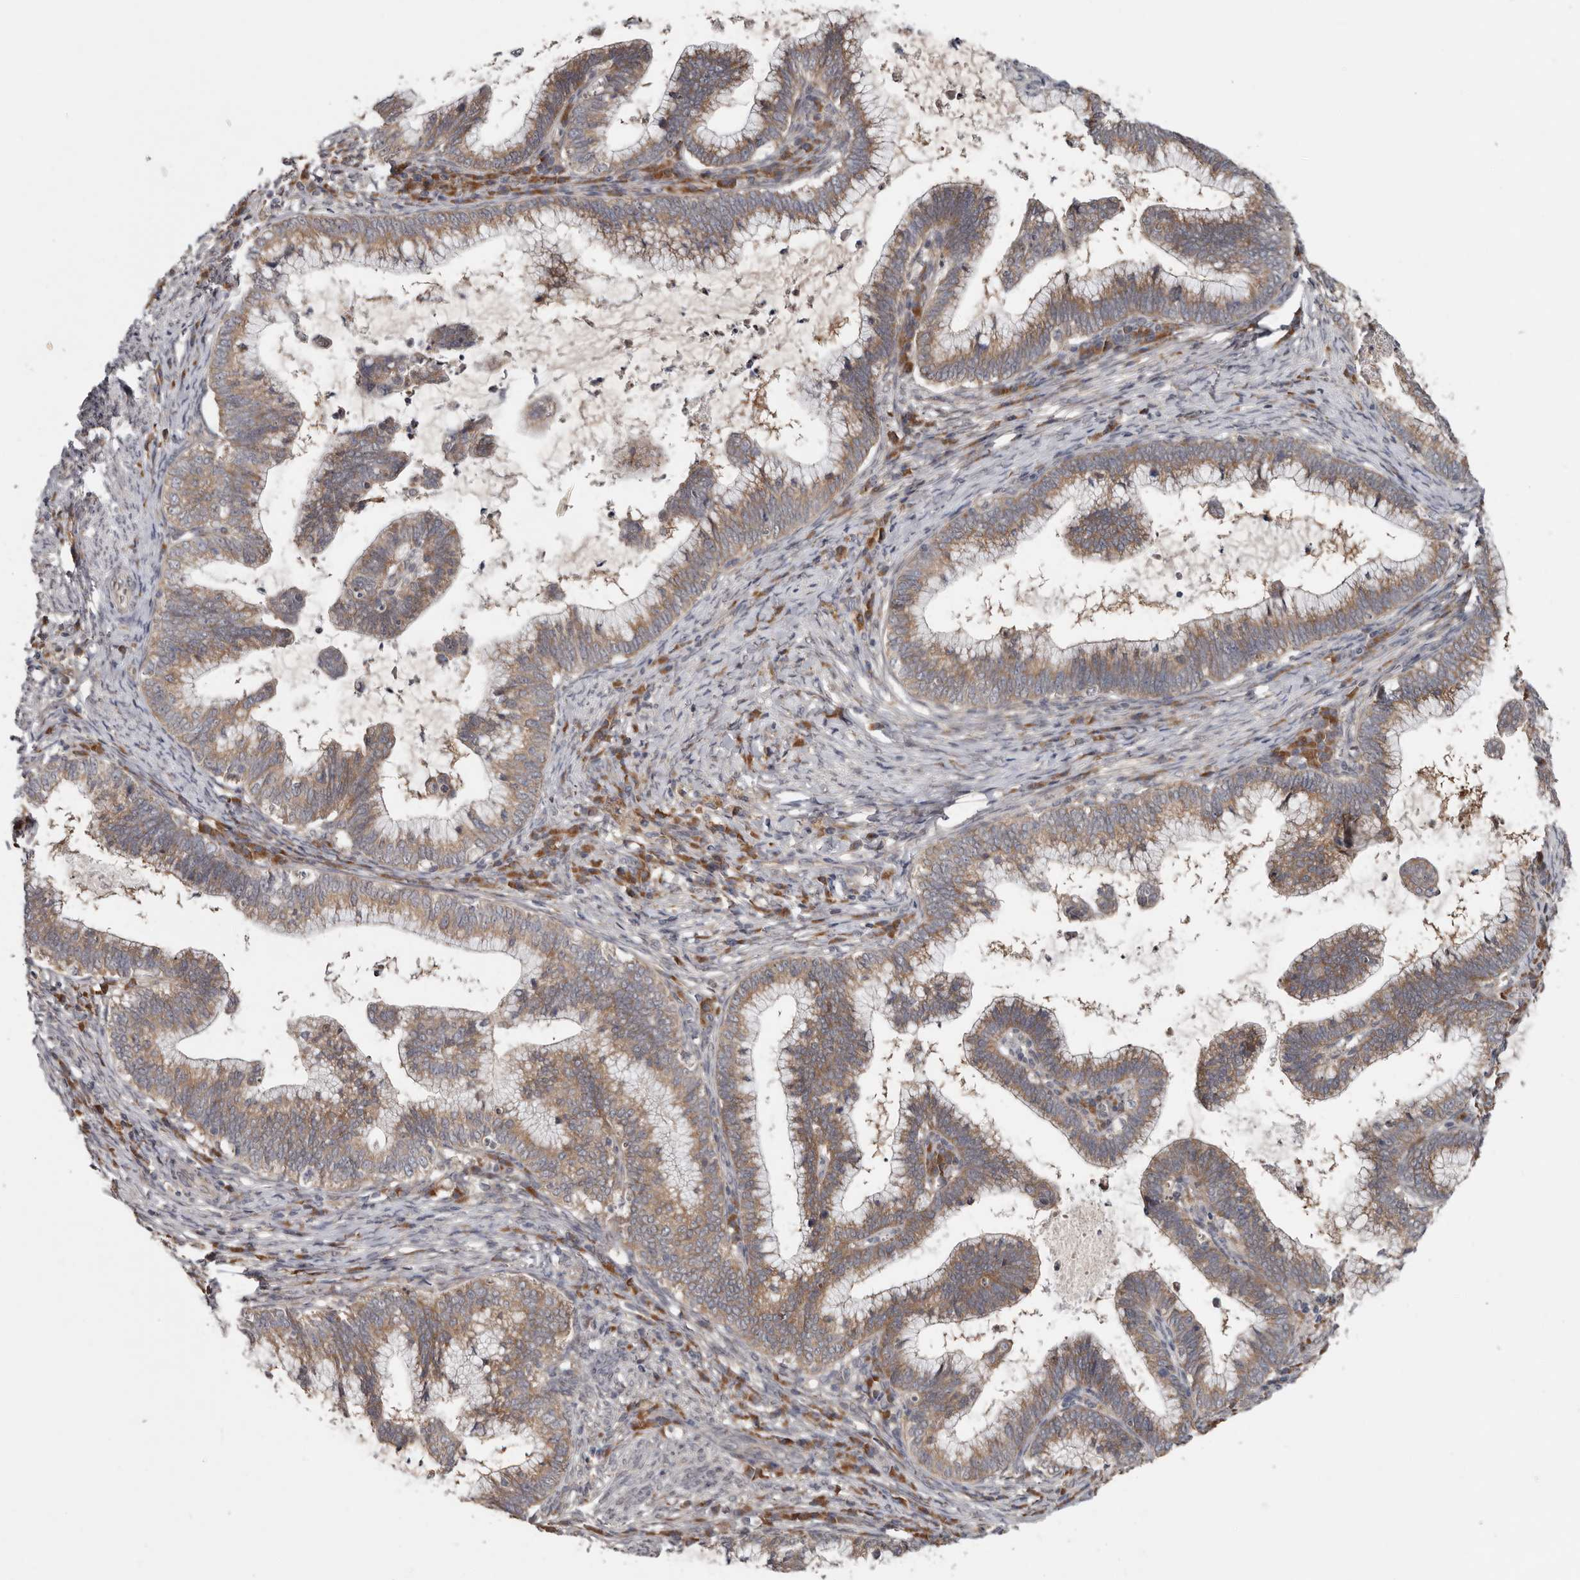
{"staining": {"intensity": "moderate", "quantity": ">75%", "location": "cytoplasmic/membranous"}, "tissue": "cervical cancer", "cell_type": "Tumor cells", "image_type": "cancer", "snomed": [{"axis": "morphology", "description": "Adenocarcinoma, NOS"}, {"axis": "topography", "description": "Cervix"}], "caption": "DAB (3,3'-diaminobenzidine) immunohistochemical staining of cervical cancer (adenocarcinoma) reveals moderate cytoplasmic/membranous protein positivity in approximately >75% of tumor cells.", "gene": "CHML", "patient": {"sex": "female", "age": 36}}